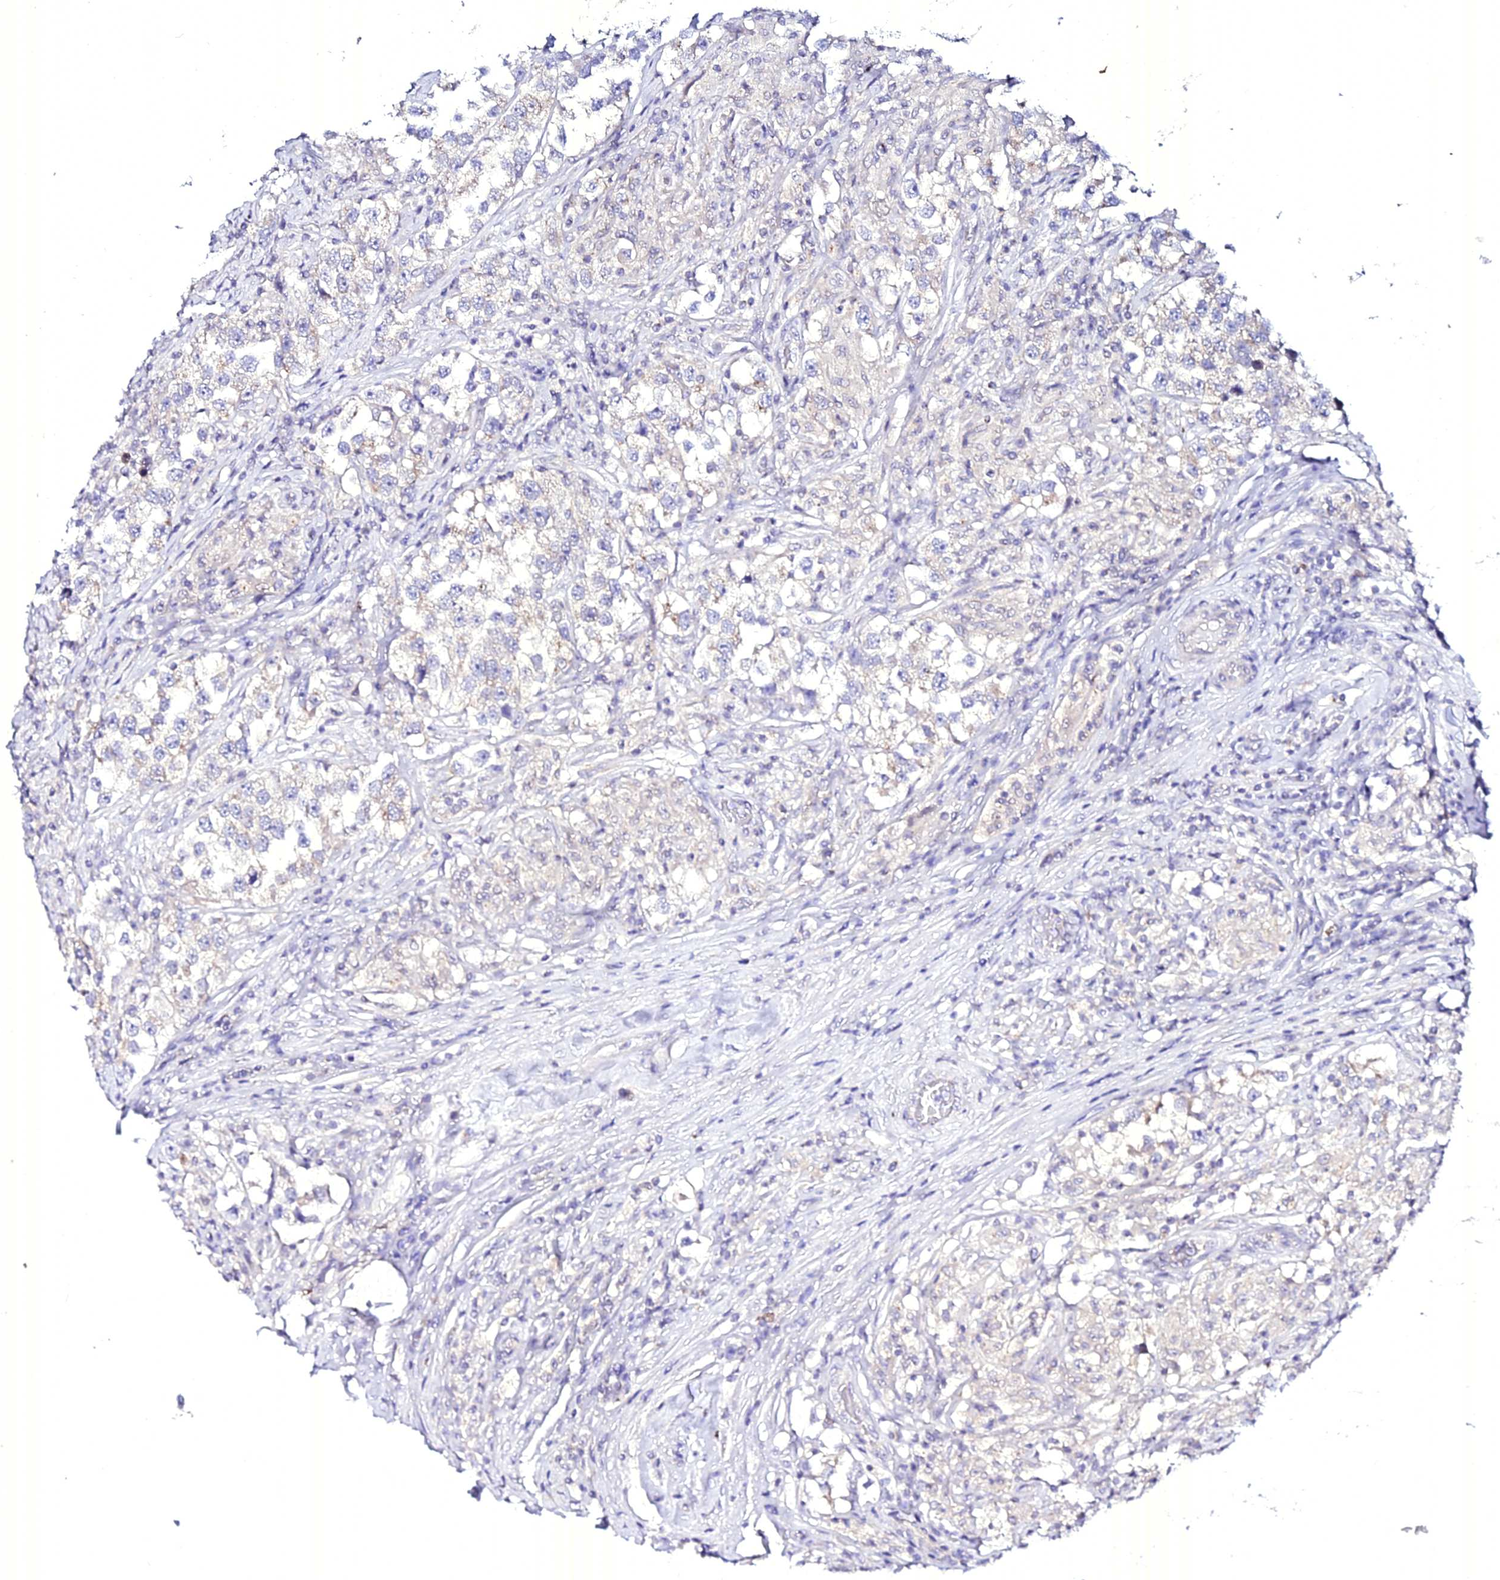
{"staining": {"intensity": "negative", "quantity": "none", "location": "none"}, "tissue": "testis cancer", "cell_type": "Tumor cells", "image_type": "cancer", "snomed": [{"axis": "morphology", "description": "Seminoma, NOS"}, {"axis": "topography", "description": "Testis"}], "caption": "The immunohistochemistry micrograph has no significant staining in tumor cells of seminoma (testis) tissue.", "gene": "ATG16L2", "patient": {"sex": "male", "age": 46}}